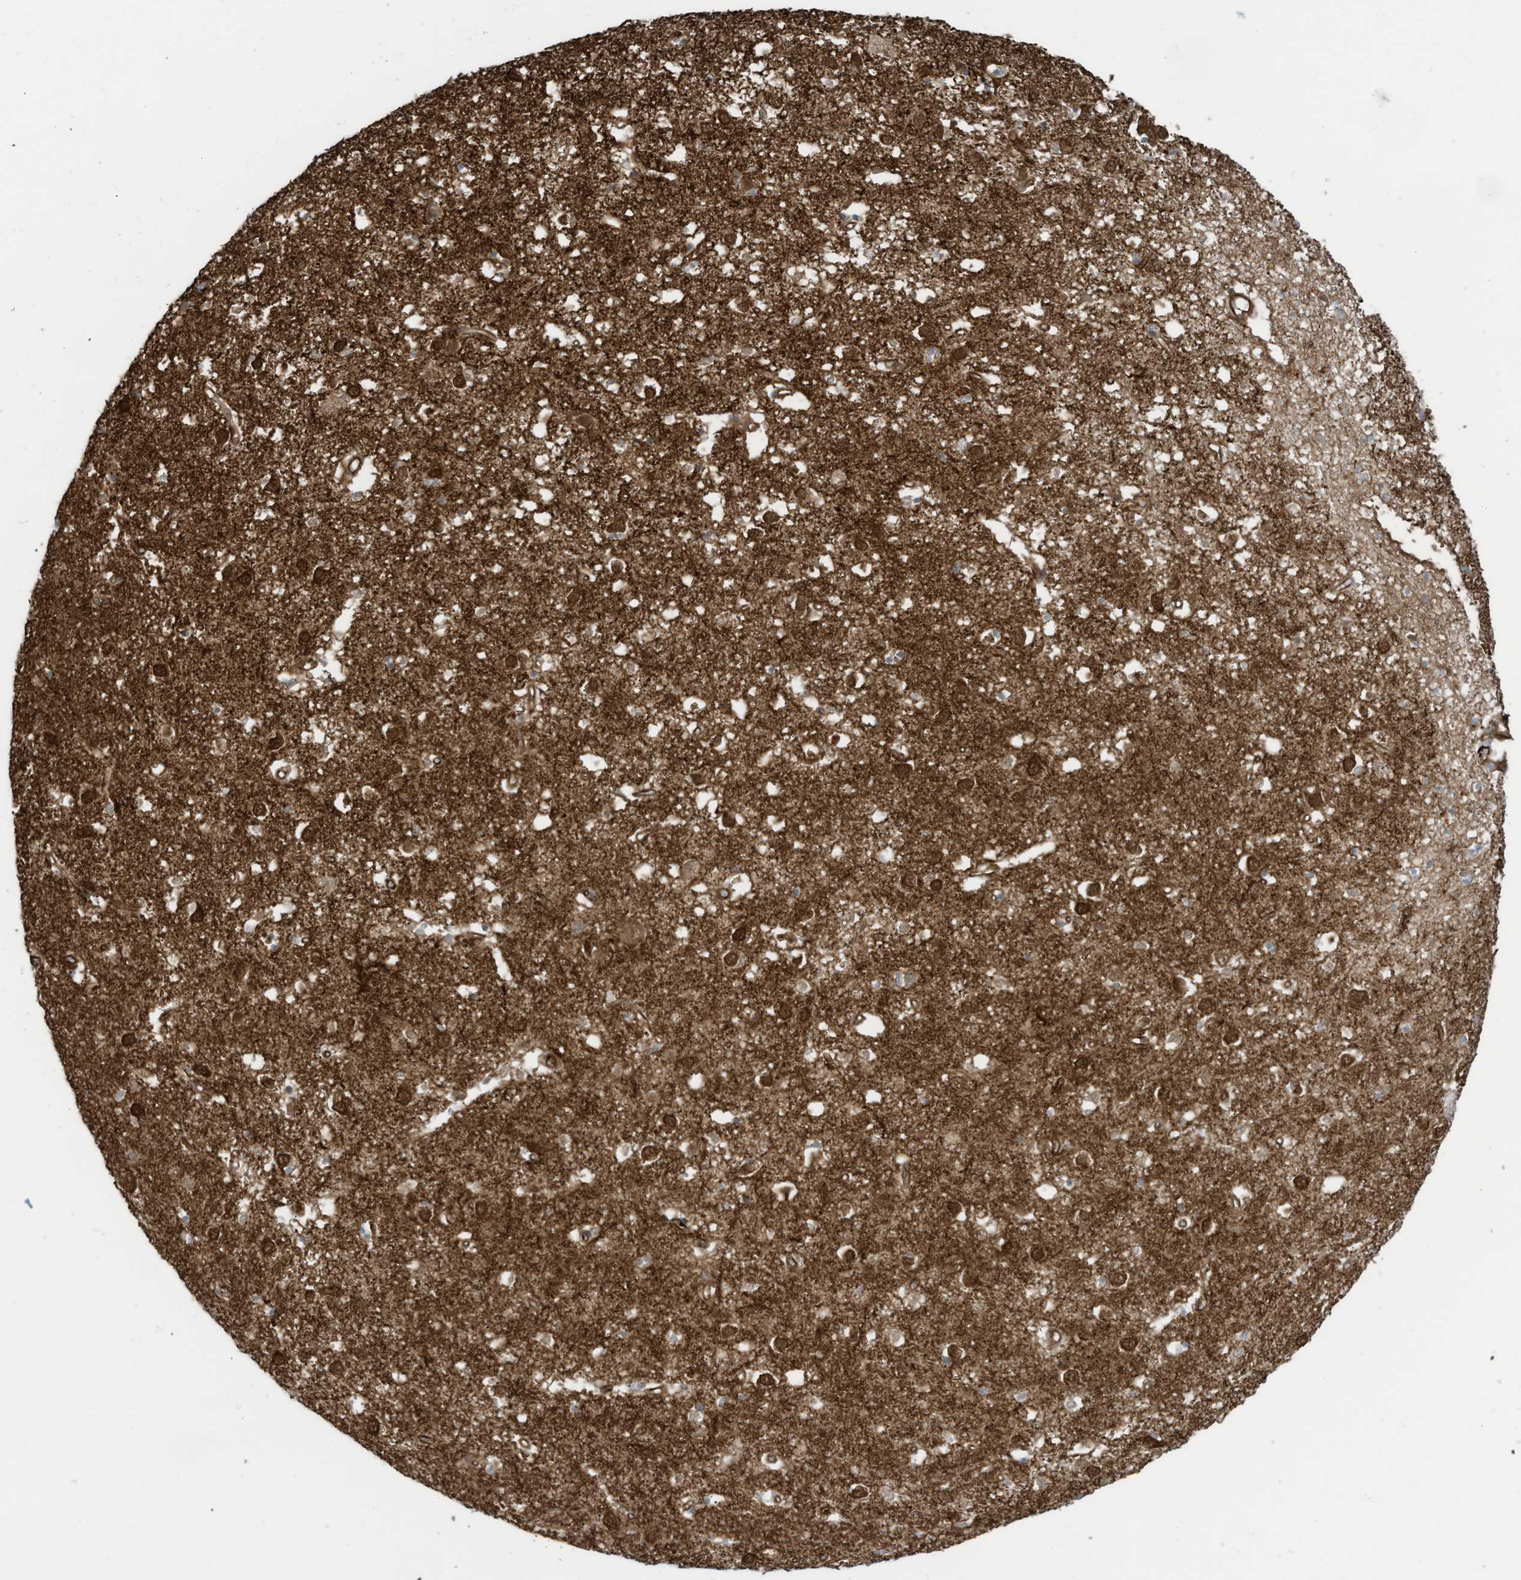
{"staining": {"intensity": "negative", "quantity": "none", "location": "none"}, "tissue": "caudate", "cell_type": "Glial cells", "image_type": "normal", "snomed": [{"axis": "morphology", "description": "Normal tissue, NOS"}, {"axis": "topography", "description": "Lateral ventricle wall"}], "caption": "The immunohistochemistry (IHC) histopathology image has no significant staining in glial cells of caudate. (DAB (3,3'-diaminobenzidine) immunohistochemistry with hematoxylin counter stain).", "gene": "SLC9A2", "patient": {"sex": "male", "age": 70}}